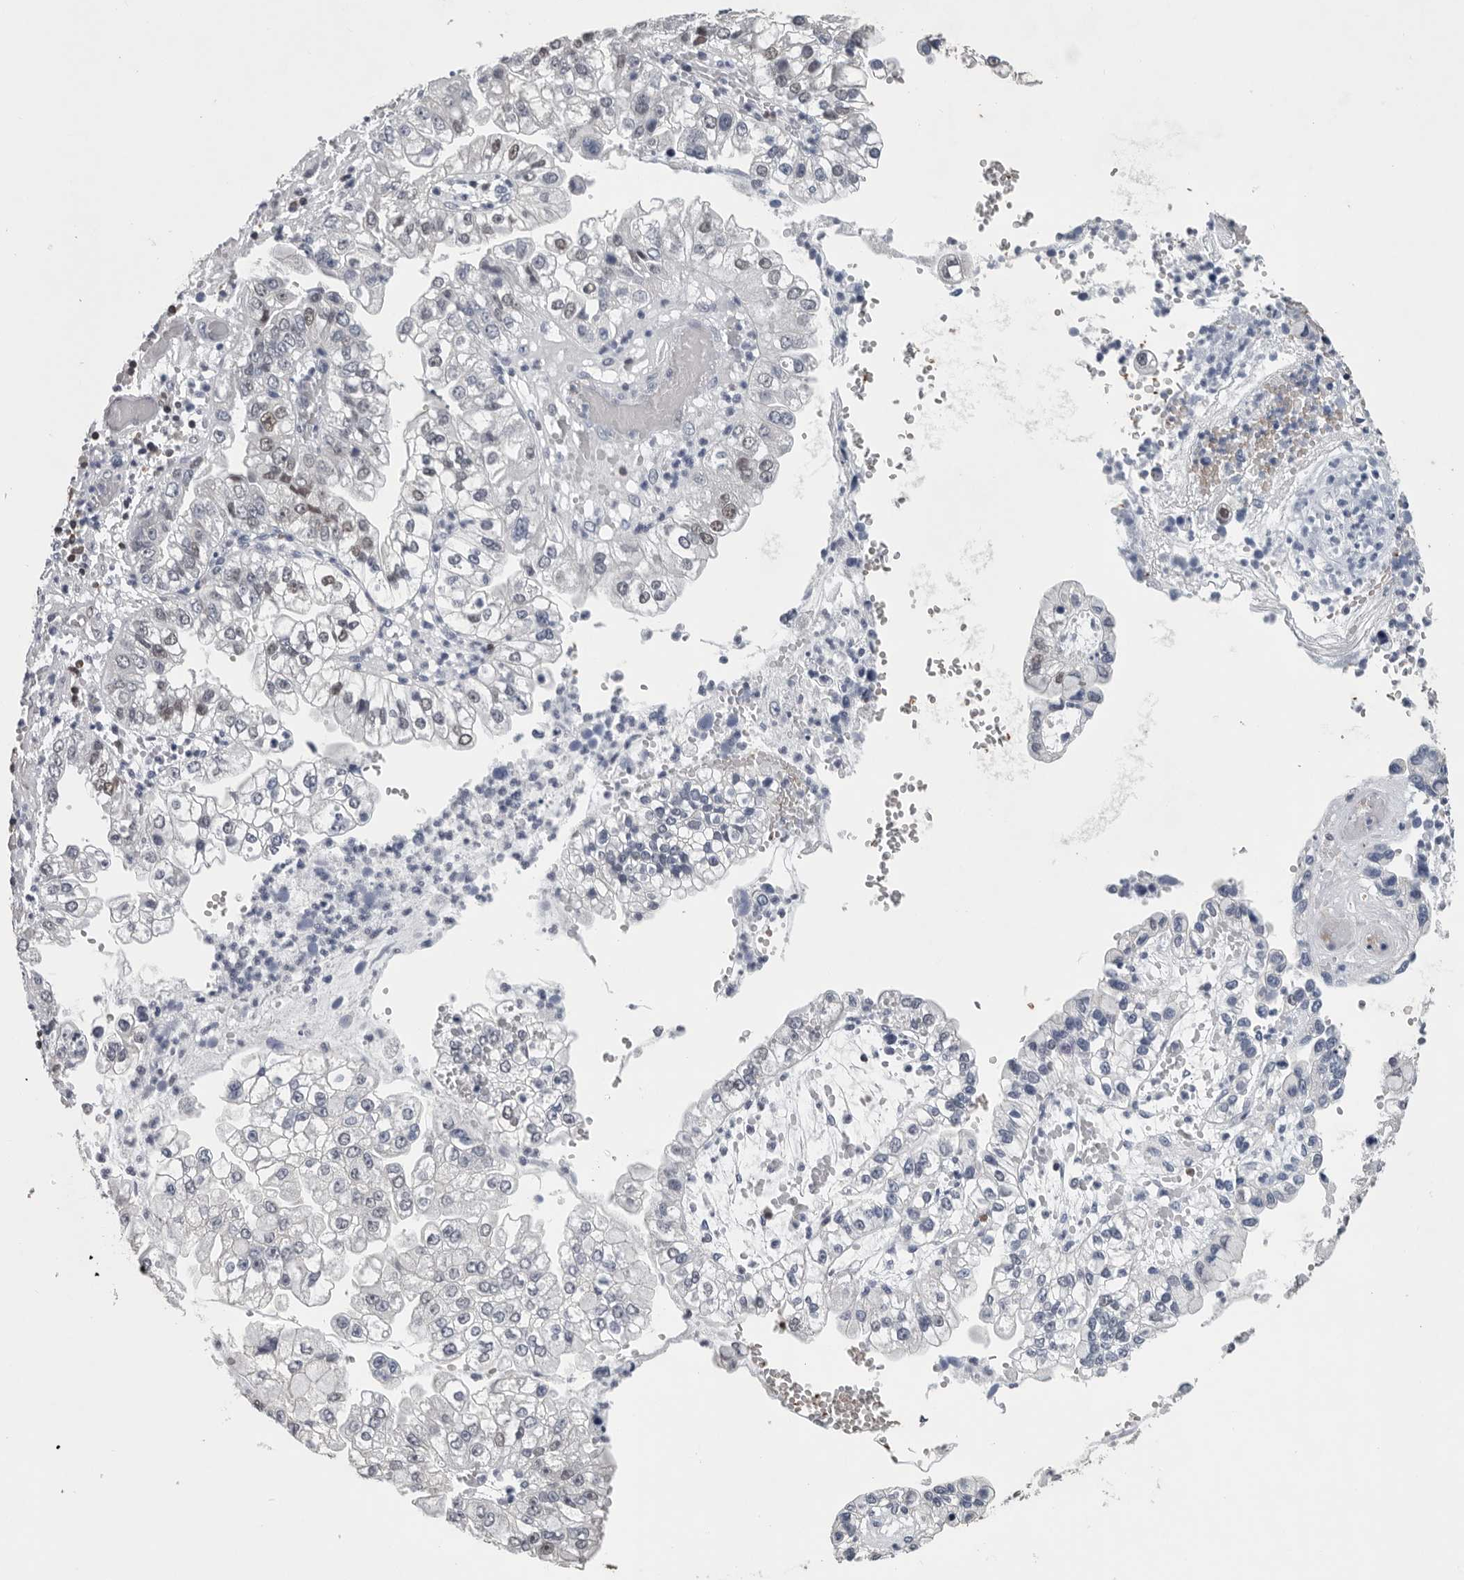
{"staining": {"intensity": "negative", "quantity": "none", "location": "none"}, "tissue": "liver cancer", "cell_type": "Tumor cells", "image_type": "cancer", "snomed": [{"axis": "morphology", "description": "Cholangiocarcinoma"}, {"axis": "topography", "description": "Liver"}], "caption": "An immunohistochemistry photomicrograph of cholangiocarcinoma (liver) is shown. There is no staining in tumor cells of cholangiocarcinoma (liver). Nuclei are stained in blue.", "gene": "PDCD4", "patient": {"sex": "female", "age": 79}}